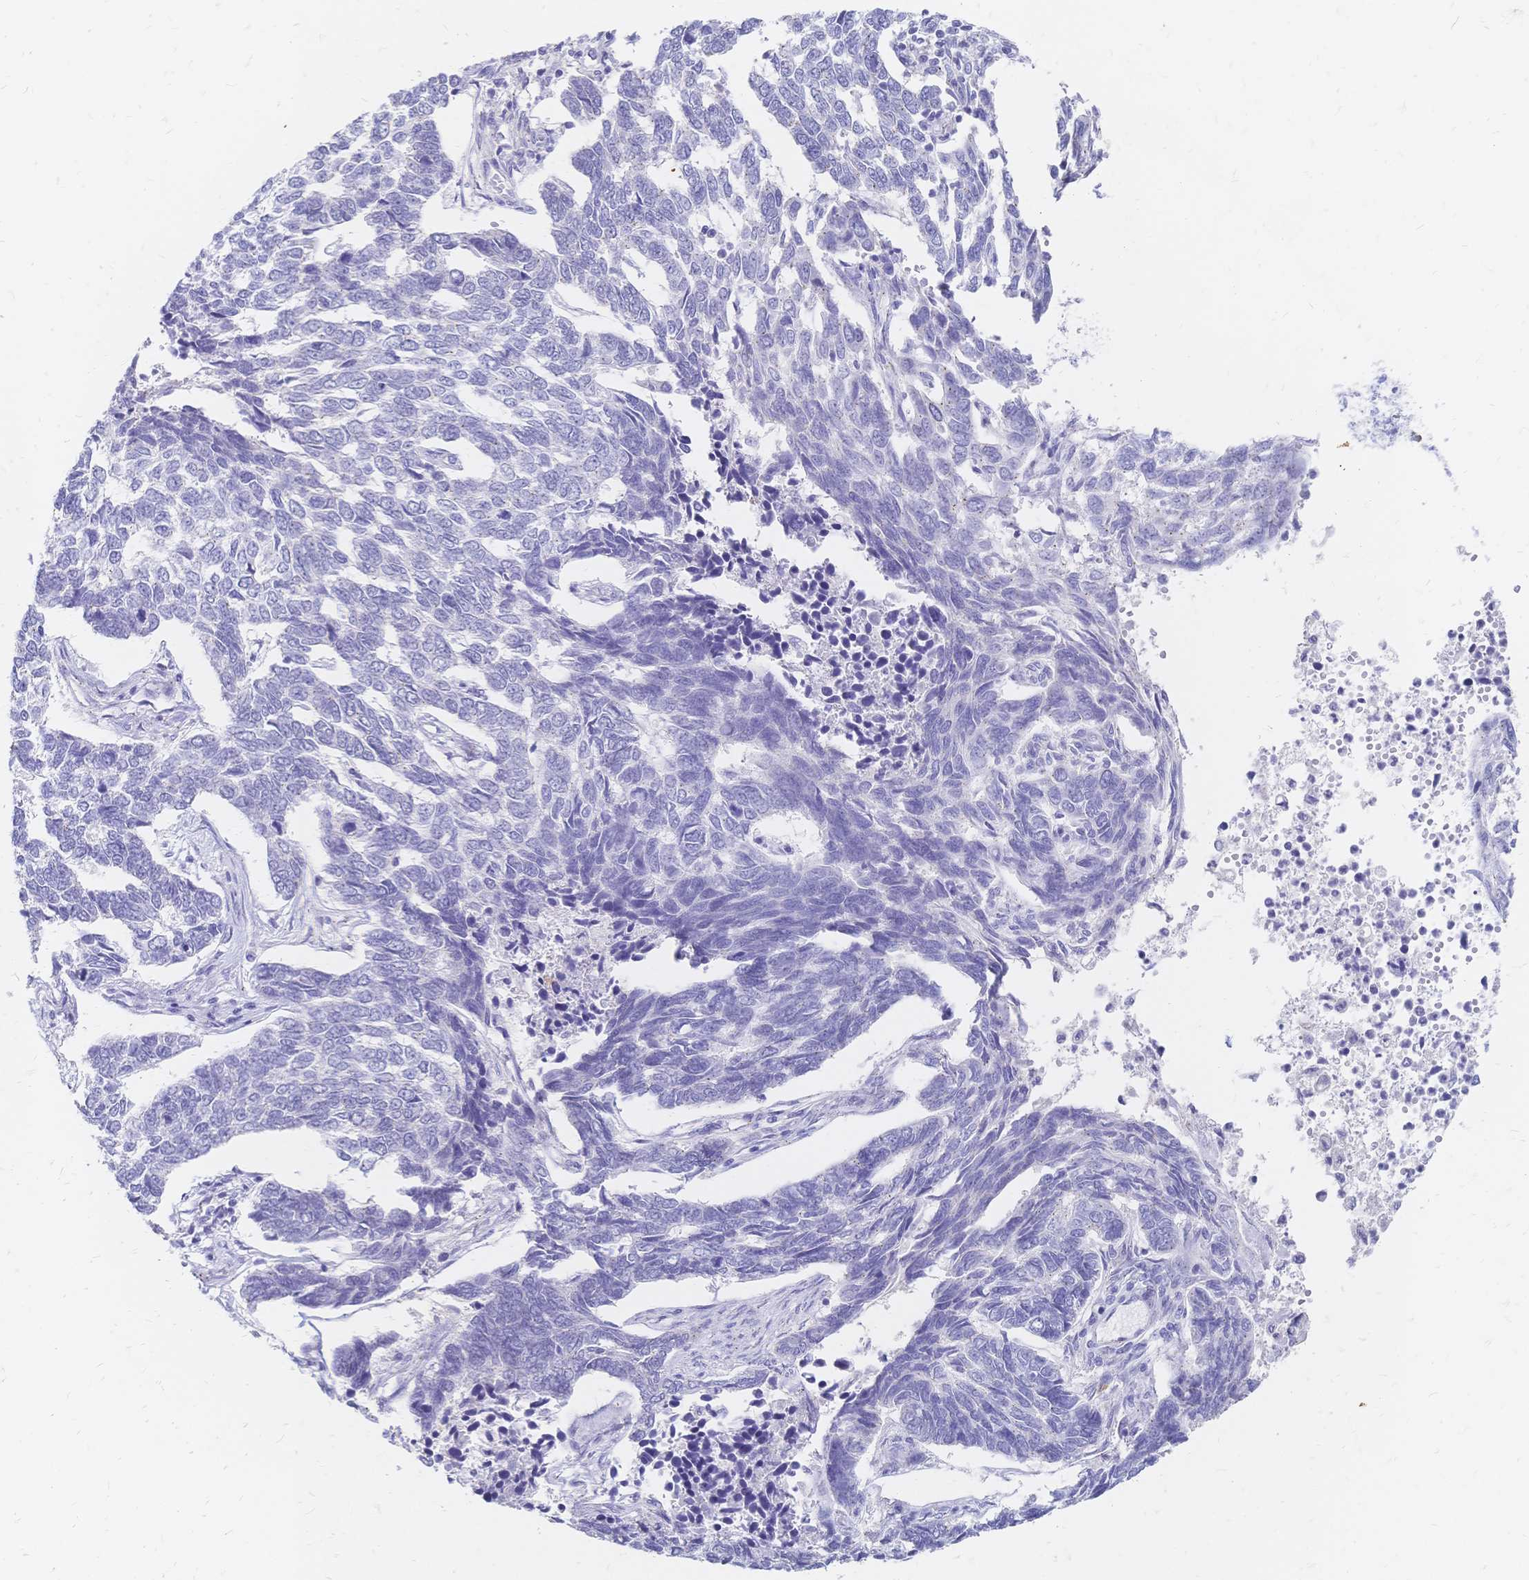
{"staining": {"intensity": "negative", "quantity": "none", "location": "none"}, "tissue": "skin cancer", "cell_type": "Tumor cells", "image_type": "cancer", "snomed": [{"axis": "morphology", "description": "Basal cell carcinoma"}, {"axis": "topography", "description": "Skin"}], "caption": "An immunohistochemistry photomicrograph of skin cancer is shown. There is no staining in tumor cells of skin cancer.", "gene": "PSORS1C2", "patient": {"sex": "female", "age": 65}}